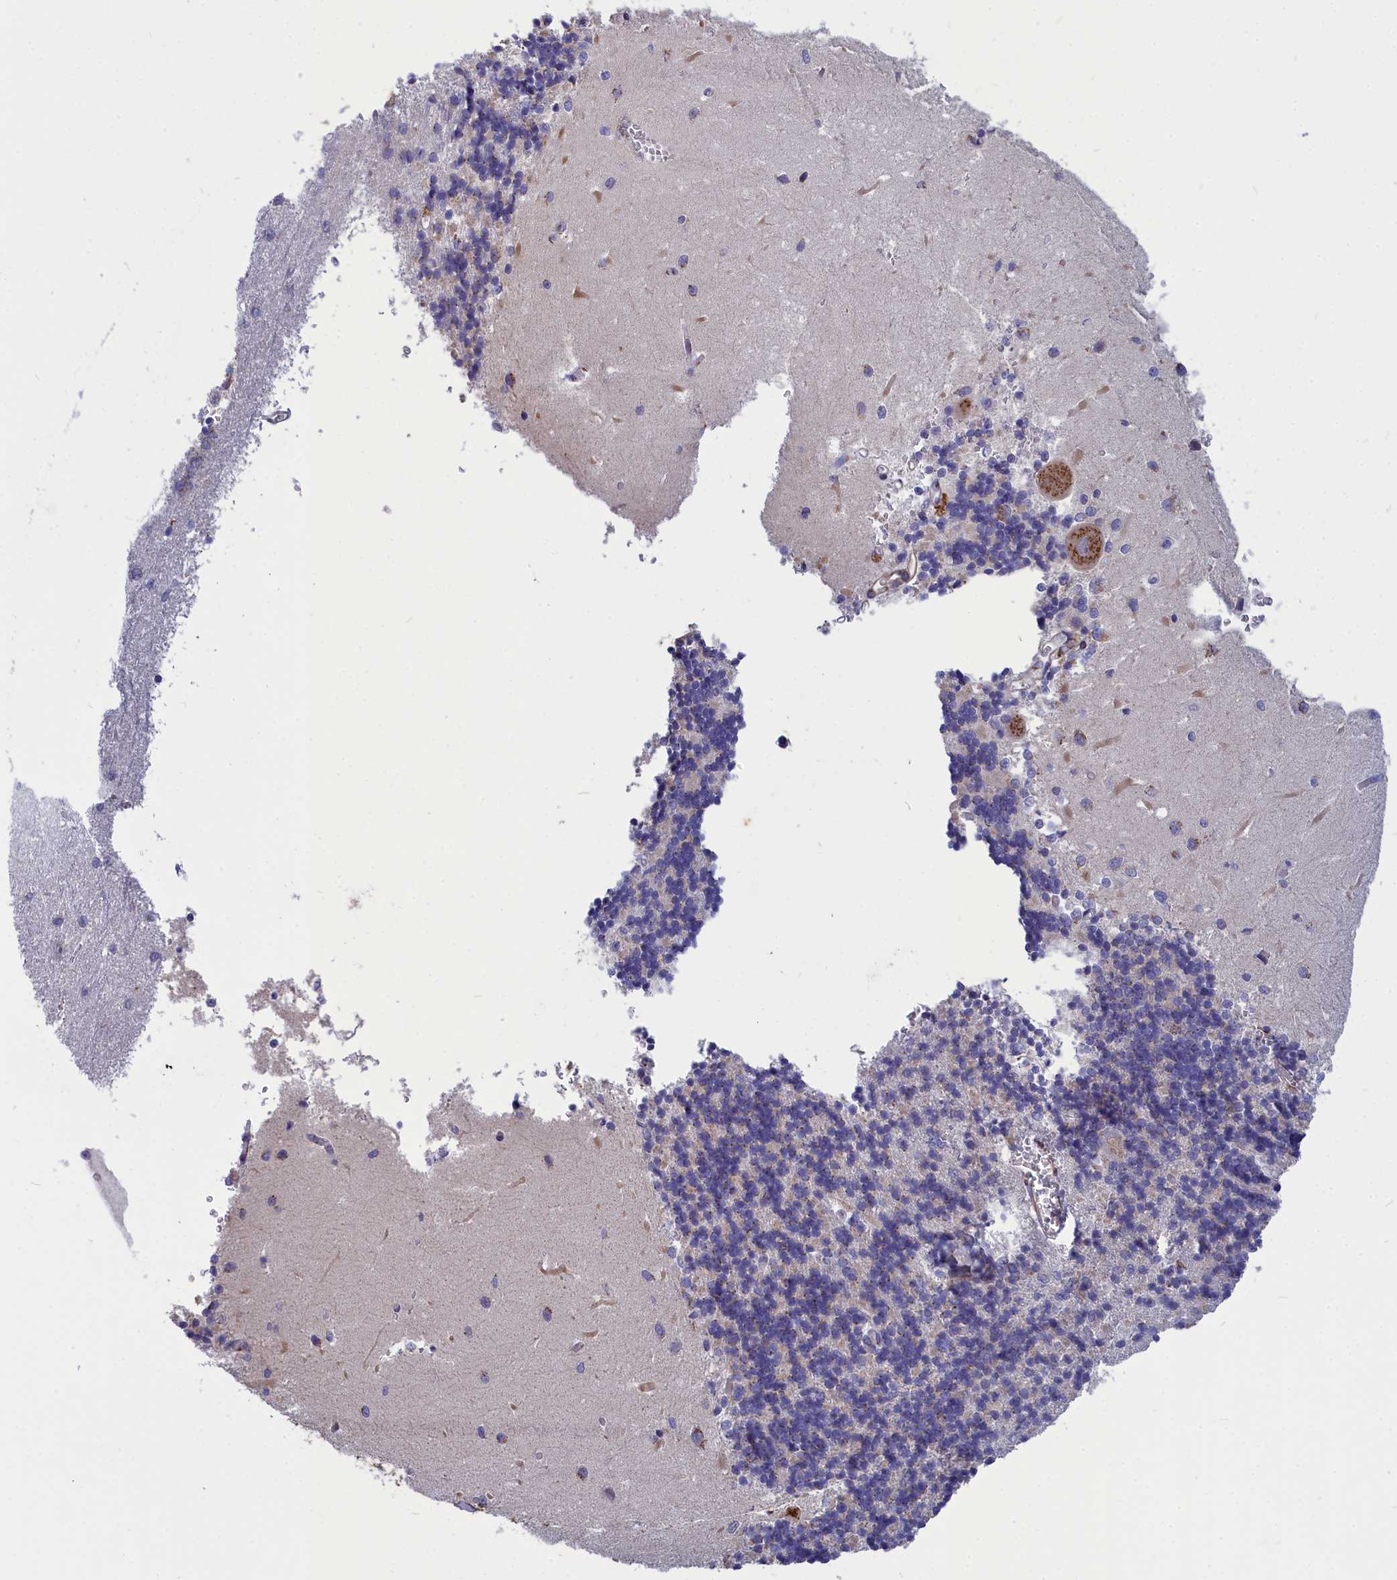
{"staining": {"intensity": "negative", "quantity": "none", "location": "none"}, "tissue": "cerebellum", "cell_type": "Cells in granular layer", "image_type": "normal", "snomed": [{"axis": "morphology", "description": "Normal tissue, NOS"}, {"axis": "topography", "description": "Cerebellum"}], "caption": "A high-resolution photomicrograph shows immunohistochemistry staining of normal cerebellum, which shows no significant positivity in cells in granular layer.", "gene": "TUBGCP4", "patient": {"sex": "male", "age": 37}}